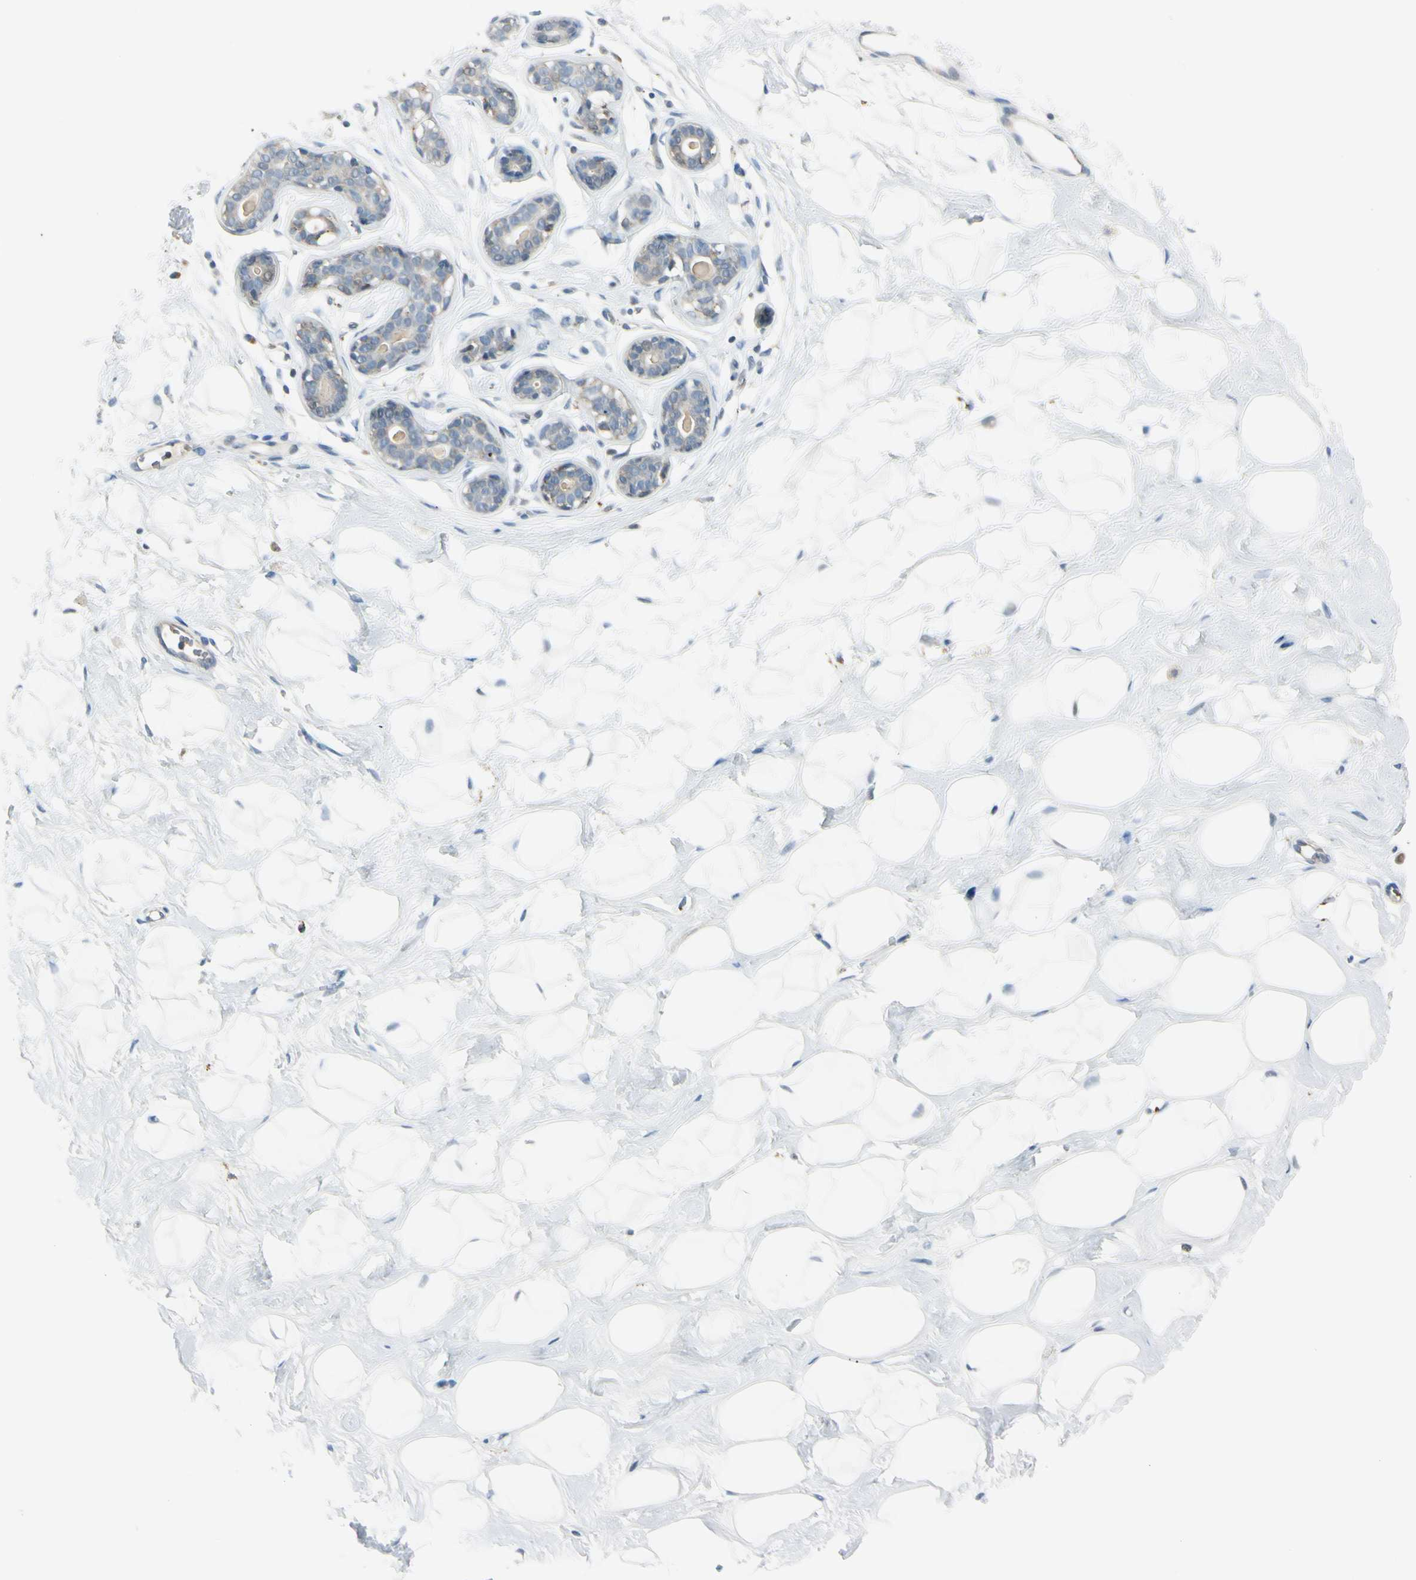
{"staining": {"intensity": "negative", "quantity": "none", "location": "none"}, "tissue": "breast", "cell_type": "Adipocytes", "image_type": "normal", "snomed": [{"axis": "morphology", "description": "Normal tissue, NOS"}, {"axis": "topography", "description": "Breast"}], "caption": "Immunohistochemistry (IHC) histopathology image of benign breast stained for a protein (brown), which reveals no positivity in adipocytes.", "gene": "CYRIB", "patient": {"sex": "female", "age": 23}}